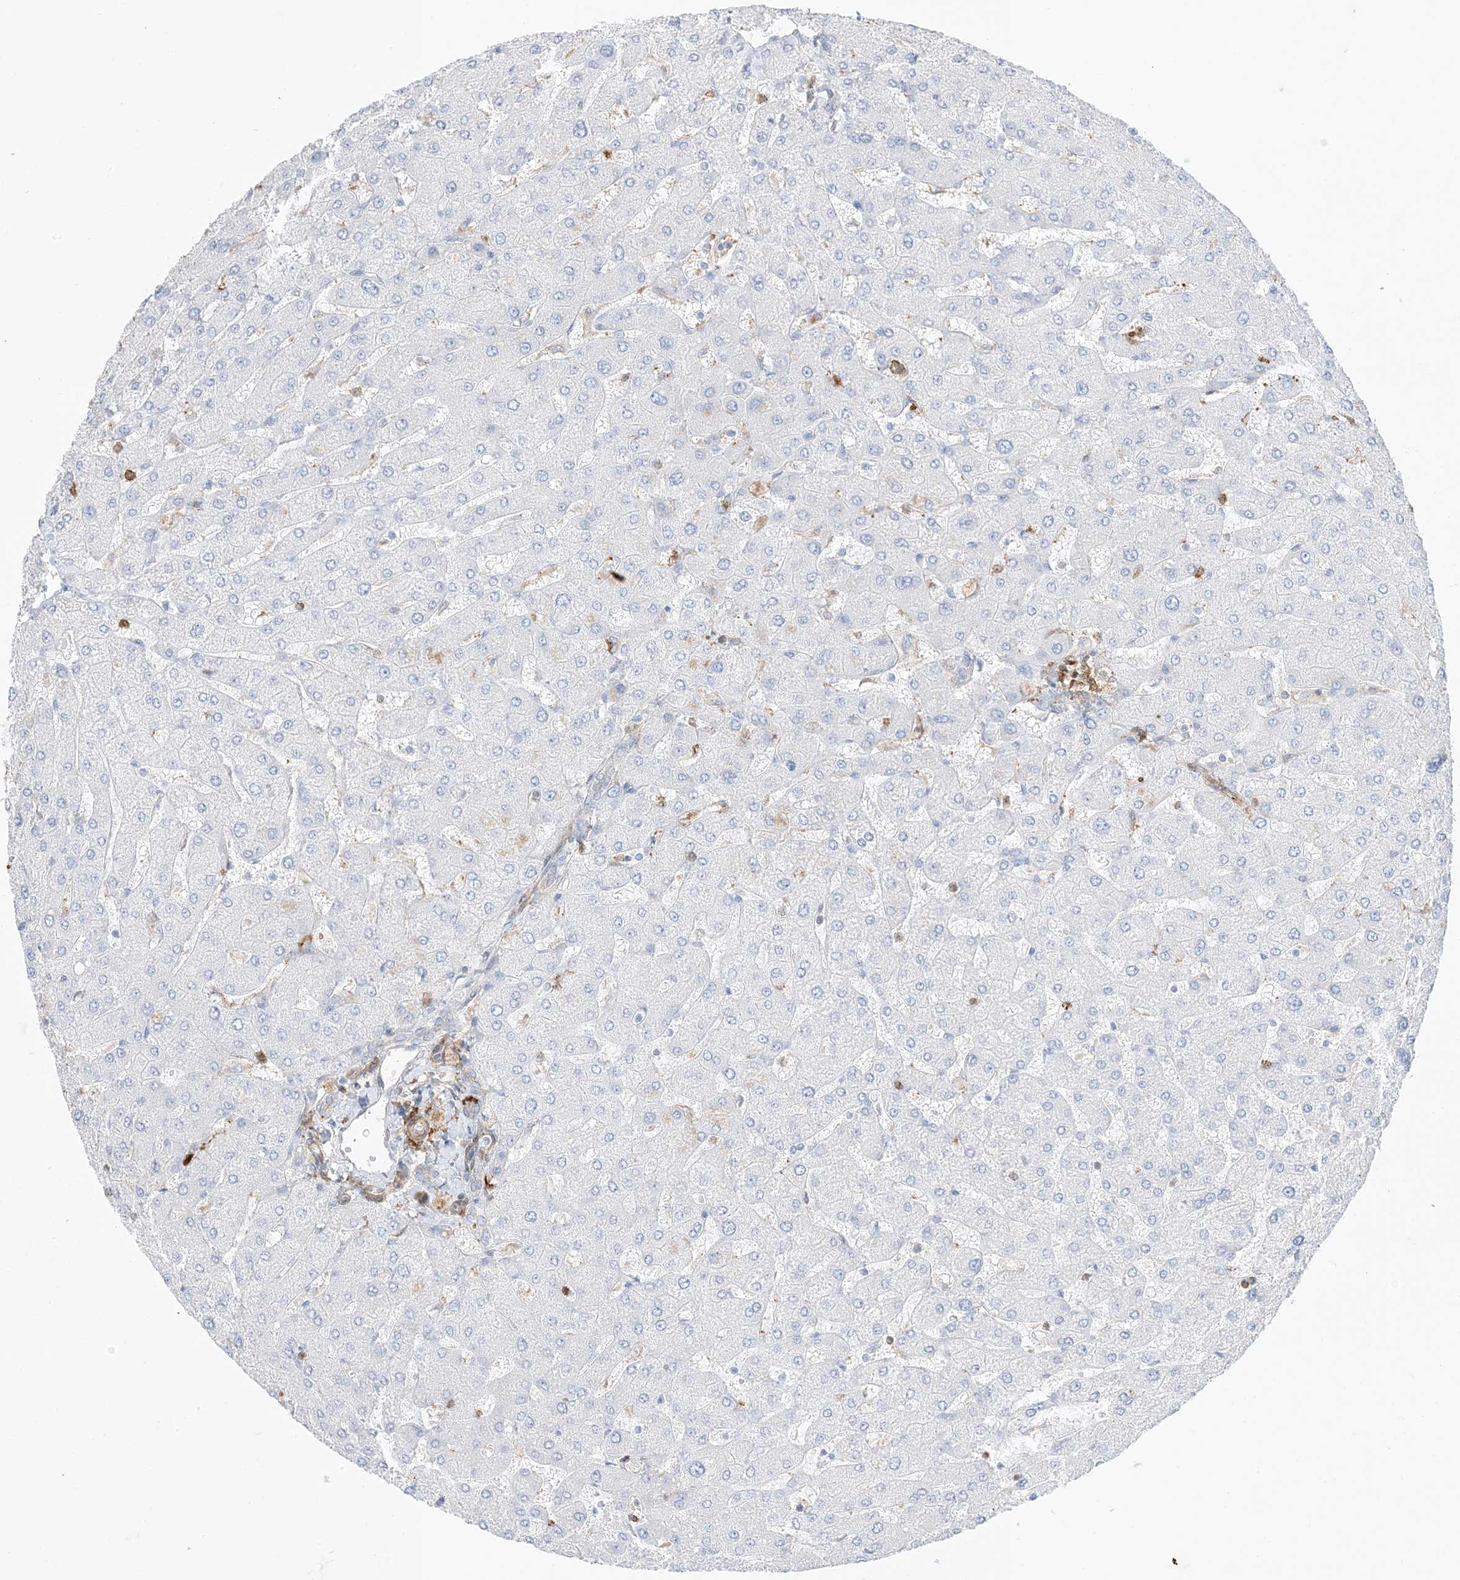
{"staining": {"intensity": "negative", "quantity": "none", "location": "none"}, "tissue": "liver", "cell_type": "Cholangiocytes", "image_type": "normal", "snomed": [{"axis": "morphology", "description": "Normal tissue, NOS"}, {"axis": "topography", "description": "Liver"}], "caption": "This is an IHC micrograph of benign human liver. There is no positivity in cholangiocytes.", "gene": "GSN", "patient": {"sex": "male", "age": 55}}